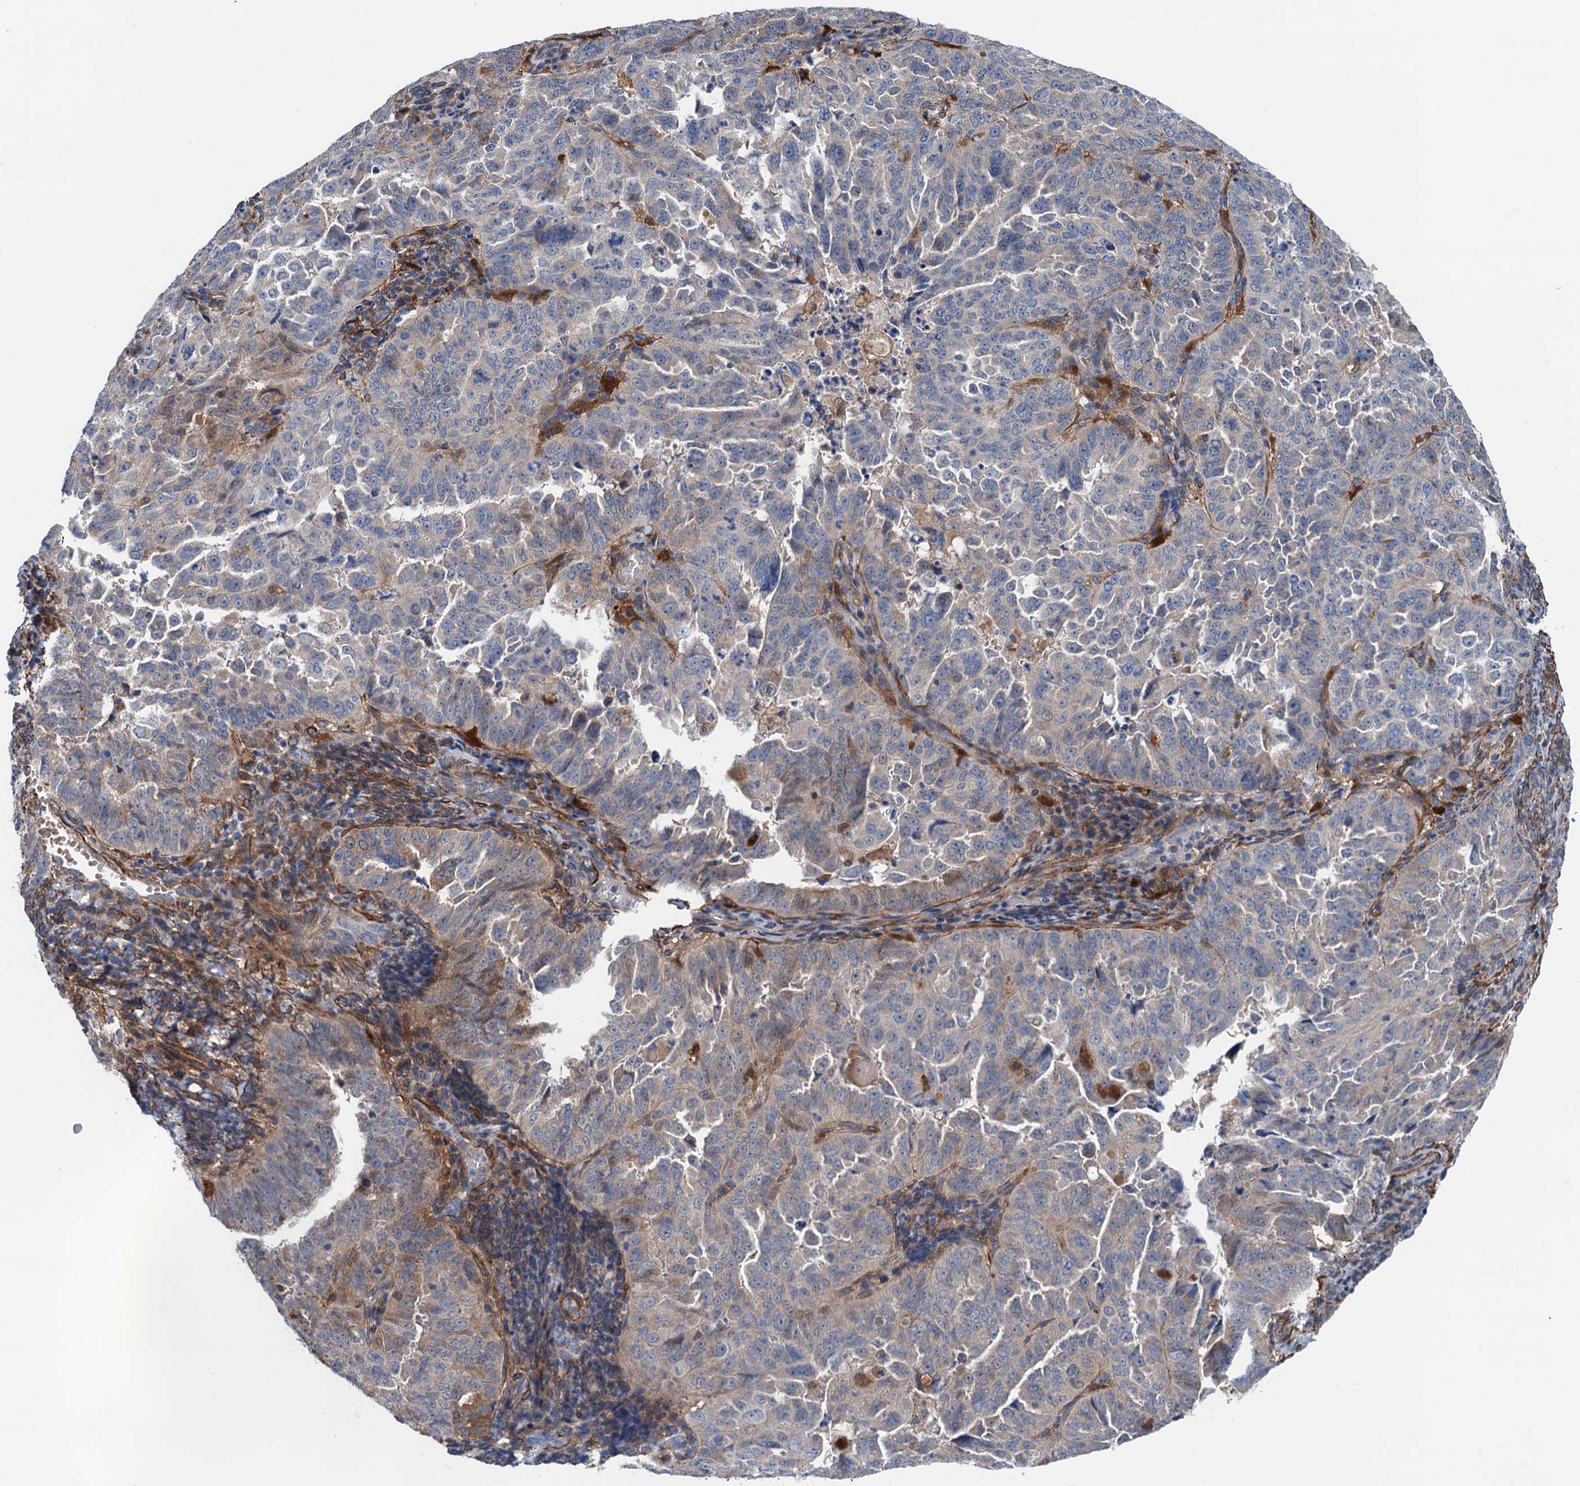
{"staining": {"intensity": "moderate", "quantity": "<25%", "location": "cytoplasmic/membranous"}, "tissue": "endometrial cancer", "cell_type": "Tumor cells", "image_type": "cancer", "snomed": [{"axis": "morphology", "description": "Adenocarcinoma, NOS"}, {"axis": "topography", "description": "Endometrium"}], "caption": "An image of human endometrial adenocarcinoma stained for a protein reveals moderate cytoplasmic/membranous brown staining in tumor cells.", "gene": "CSTPP1", "patient": {"sex": "female", "age": 65}}